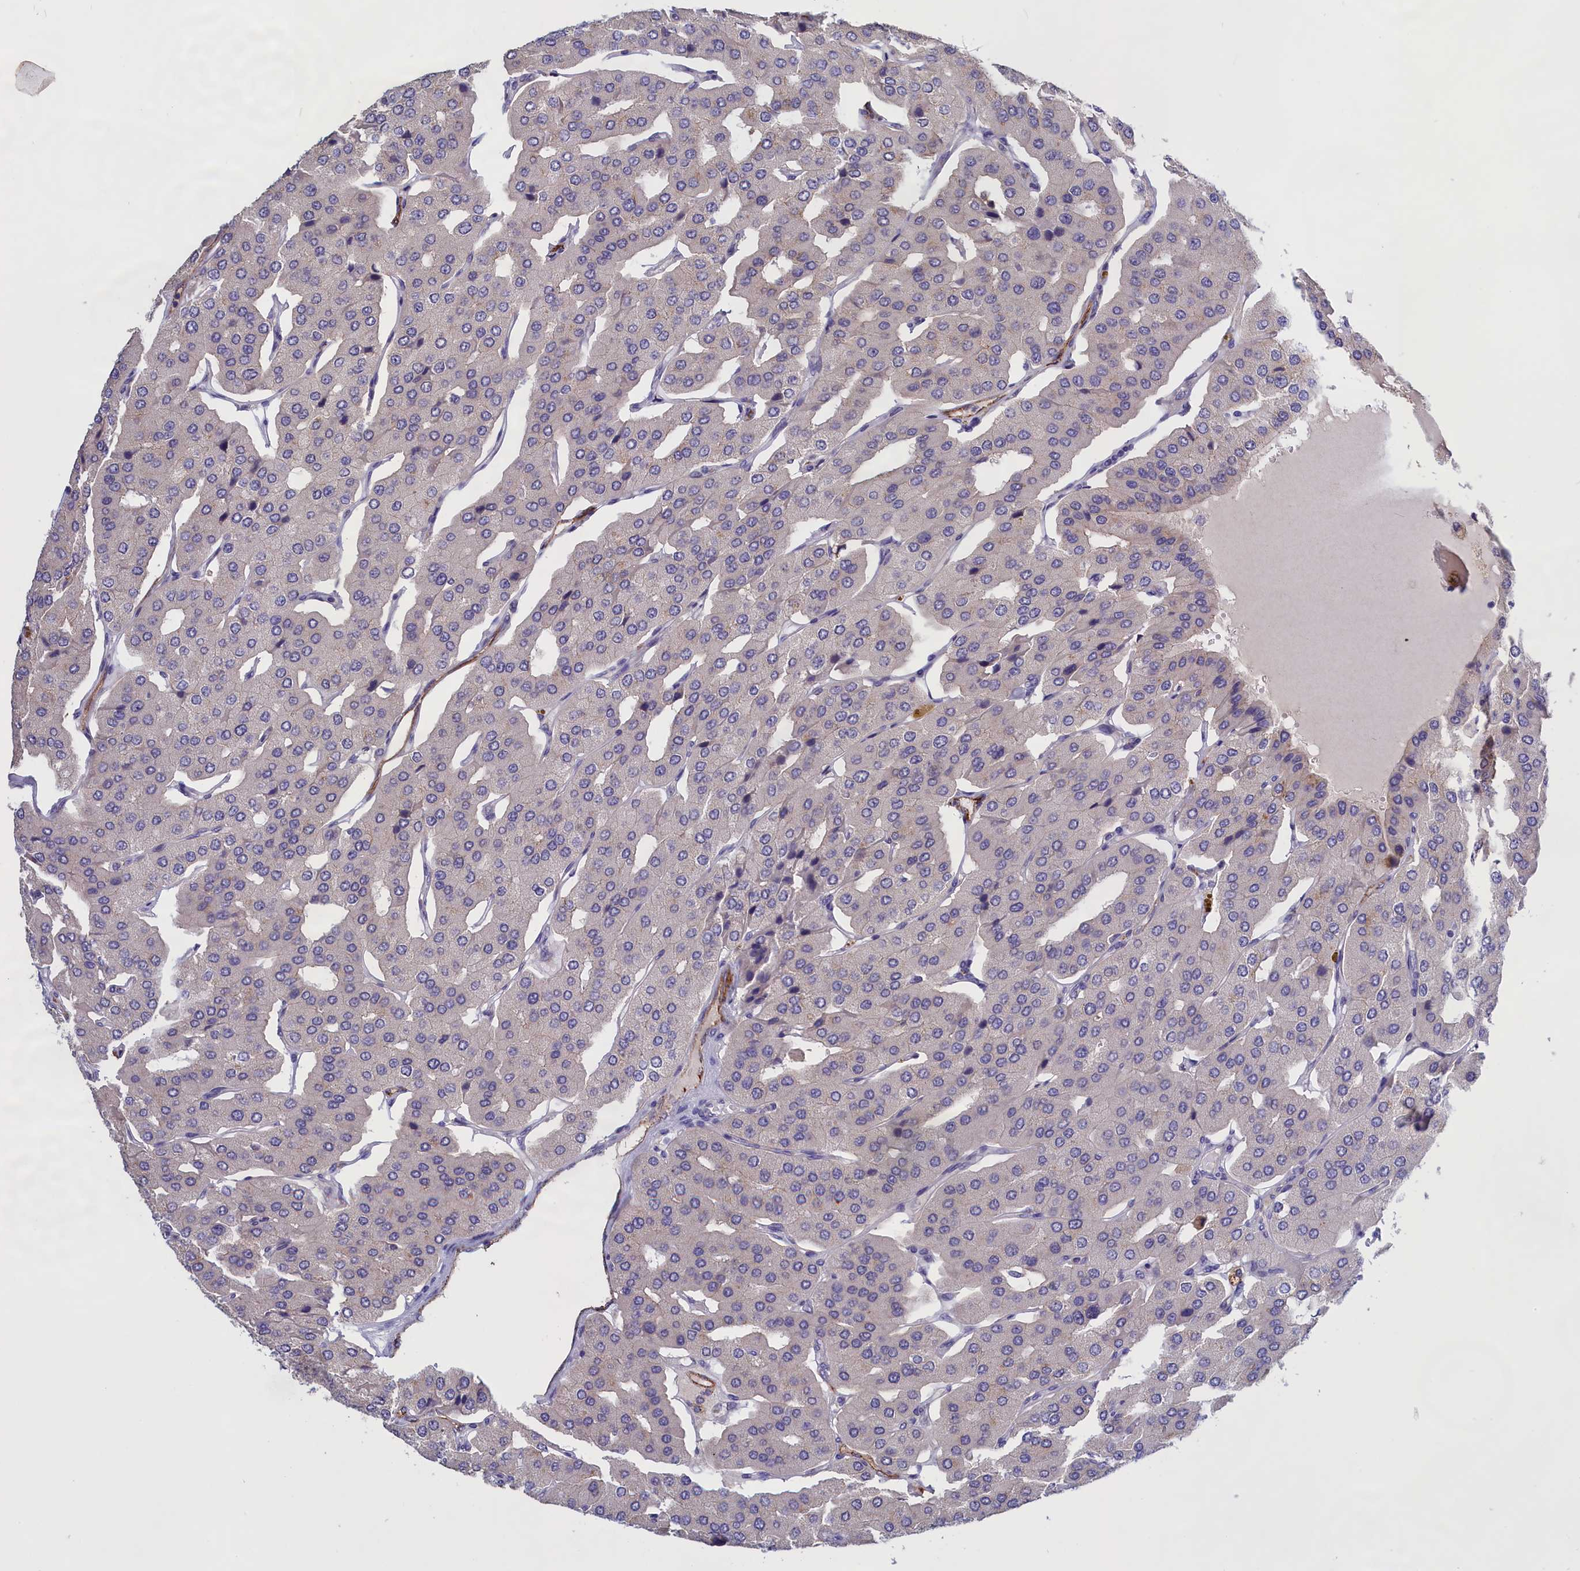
{"staining": {"intensity": "negative", "quantity": "none", "location": "none"}, "tissue": "parathyroid gland", "cell_type": "Glandular cells", "image_type": "normal", "snomed": [{"axis": "morphology", "description": "Normal tissue, NOS"}, {"axis": "morphology", "description": "Adenoma, NOS"}, {"axis": "topography", "description": "Parathyroid gland"}], "caption": "Immunohistochemistry of benign parathyroid gland shows no expression in glandular cells. Nuclei are stained in blue.", "gene": "COL19A1", "patient": {"sex": "female", "age": 86}}